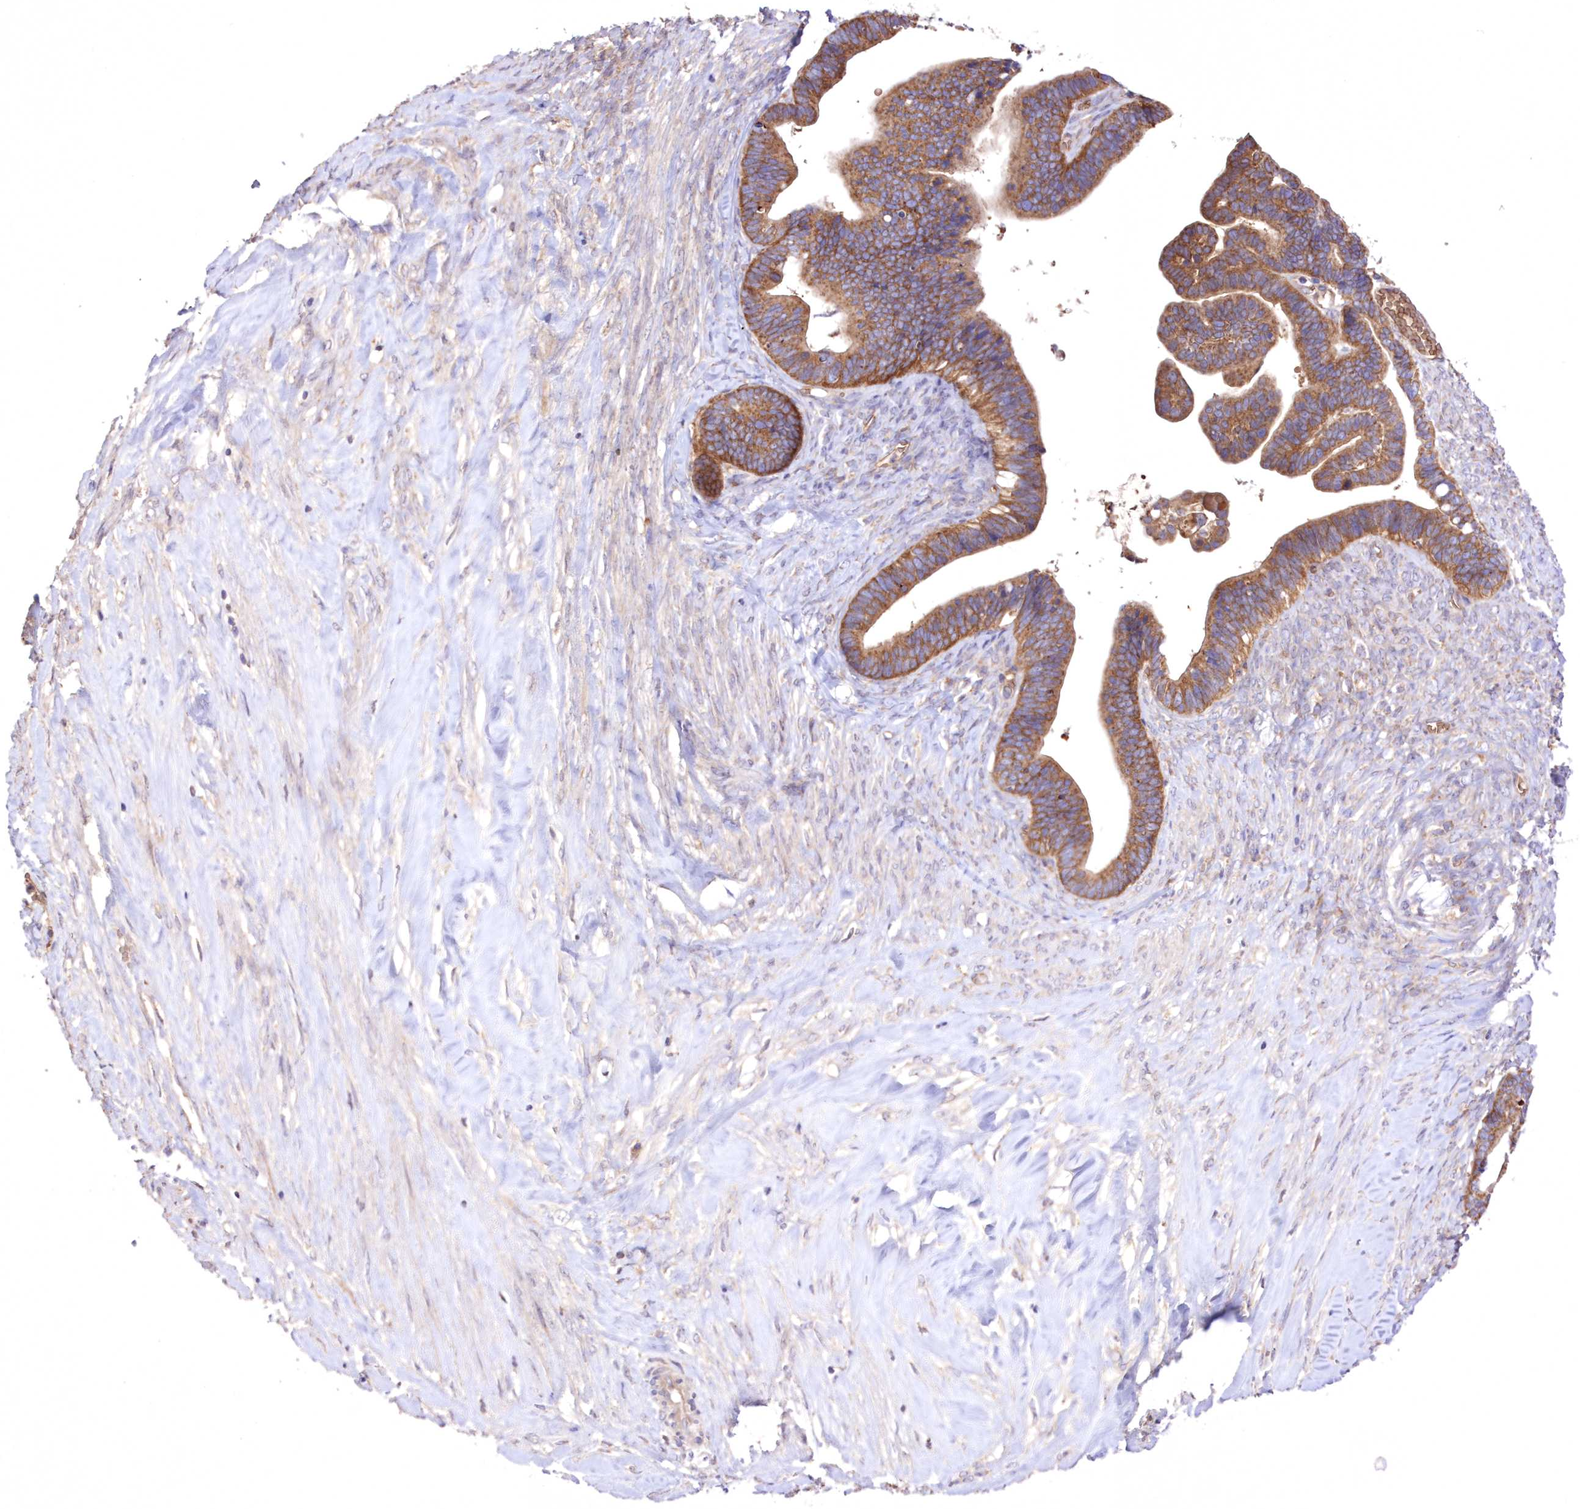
{"staining": {"intensity": "moderate", "quantity": ">75%", "location": "cytoplasmic/membranous"}, "tissue": "ovarian cancer", "cell_type": "Tumor cells", "image_type": "cancer", "snomed": [{"axis": "morphology", "description": "Cystadenocarcinoma, serous, NOS"}, {"axis": "topography", "description": "Ovary"}], "caption": "Human ovarian cancer (serous cystadenocarcinoma) stained with a protein marker displays moderate staining in tumor cells.", "gene": "FCHO2", "patient": {"sex": "female", "age": 56}}